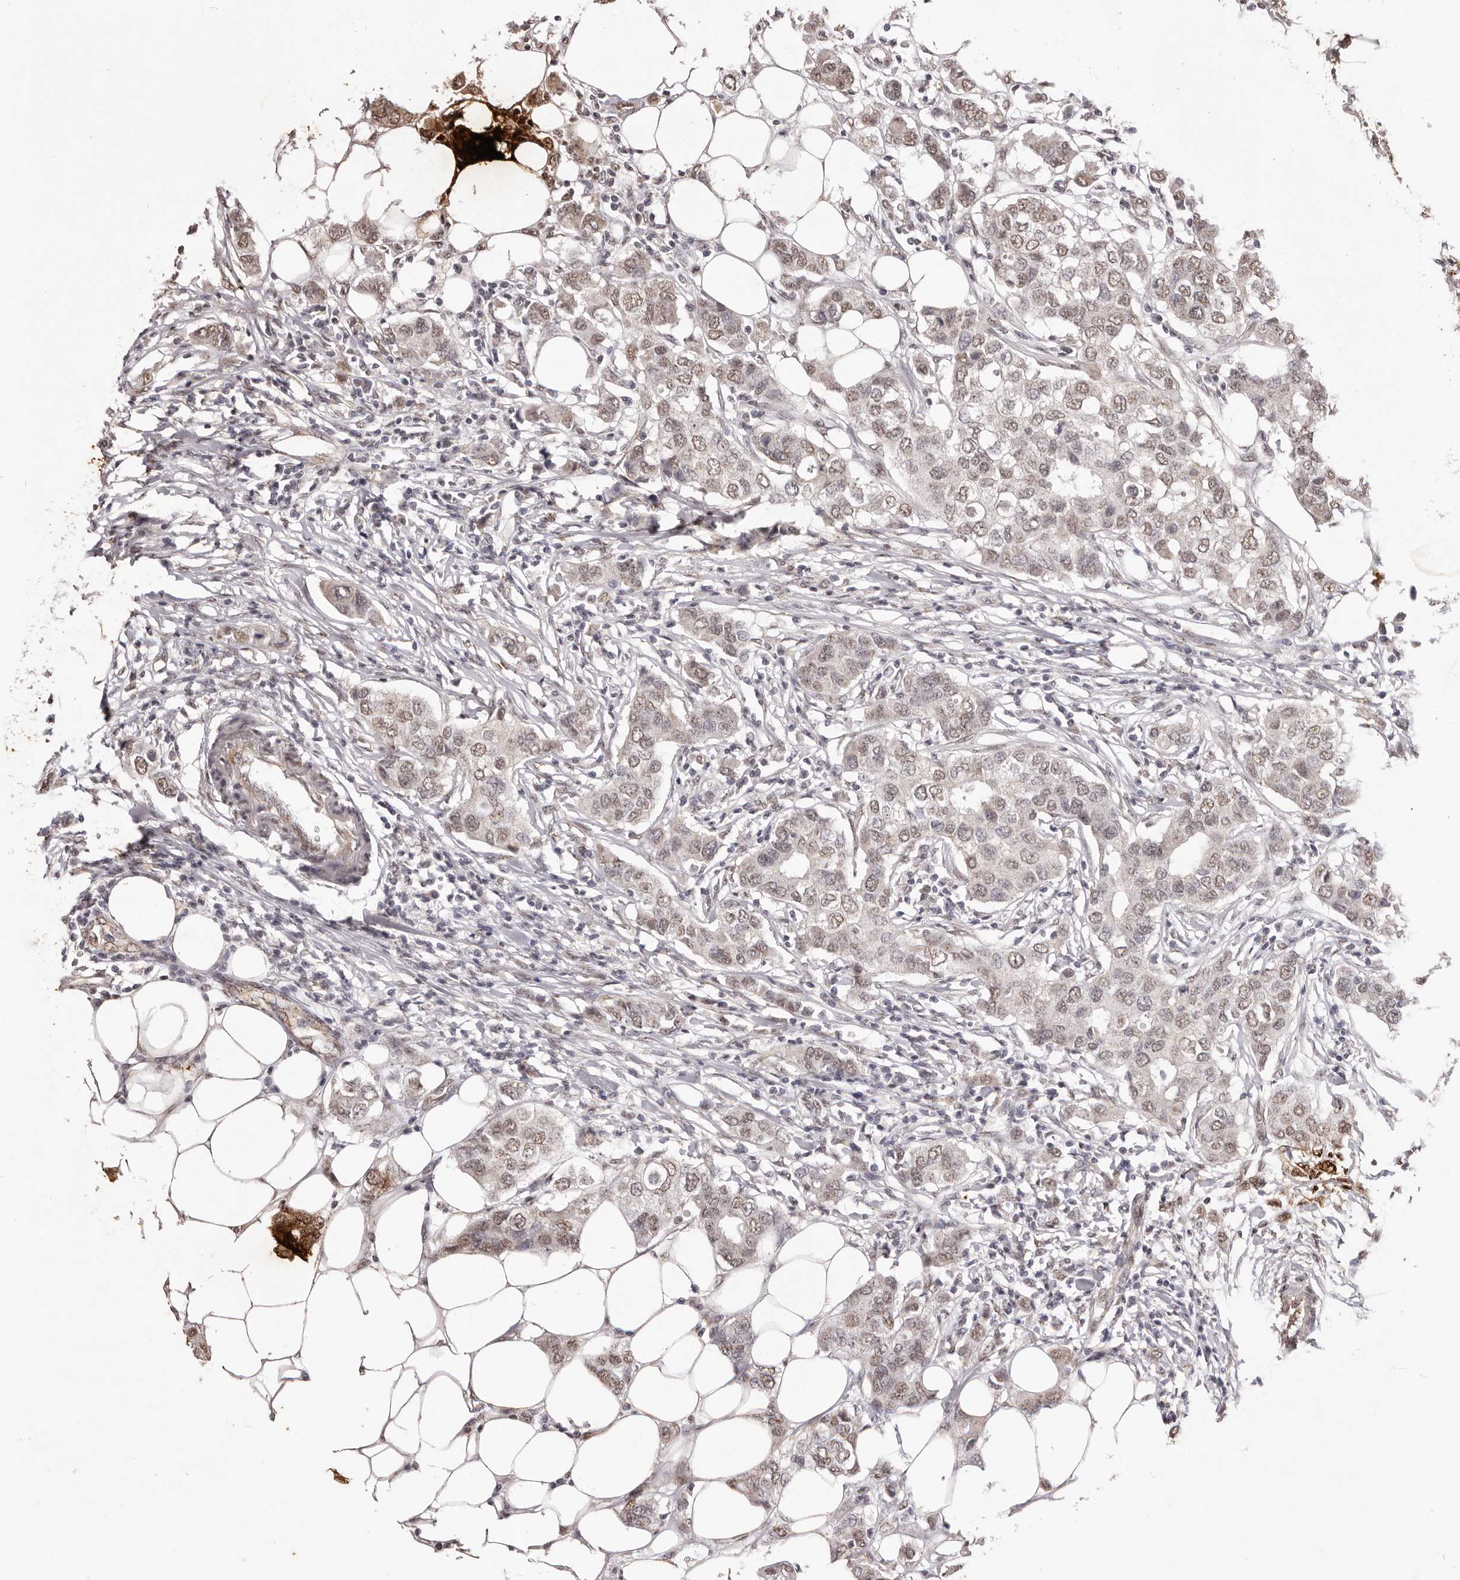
{"staining": {"intensity": "moderate", "quantity": ">75%", "location": "nuclear"}, "tissue": "breast cancer", "cell_type": "Tumor cells", "image_type": "cancer", "snomed": [{"axis": "morphology", "description": "Duct carcinoma"}, {"axis": "topography", "description": "Breast"}], "caption": "Brown immunohistochemical staining in human breast intraductal carcinoma shows moderate nuclear positivity in approximately >75% of tumor cells.", "gene": "RPS6KA5", "patient": {"sex": "female", "age": 50}}